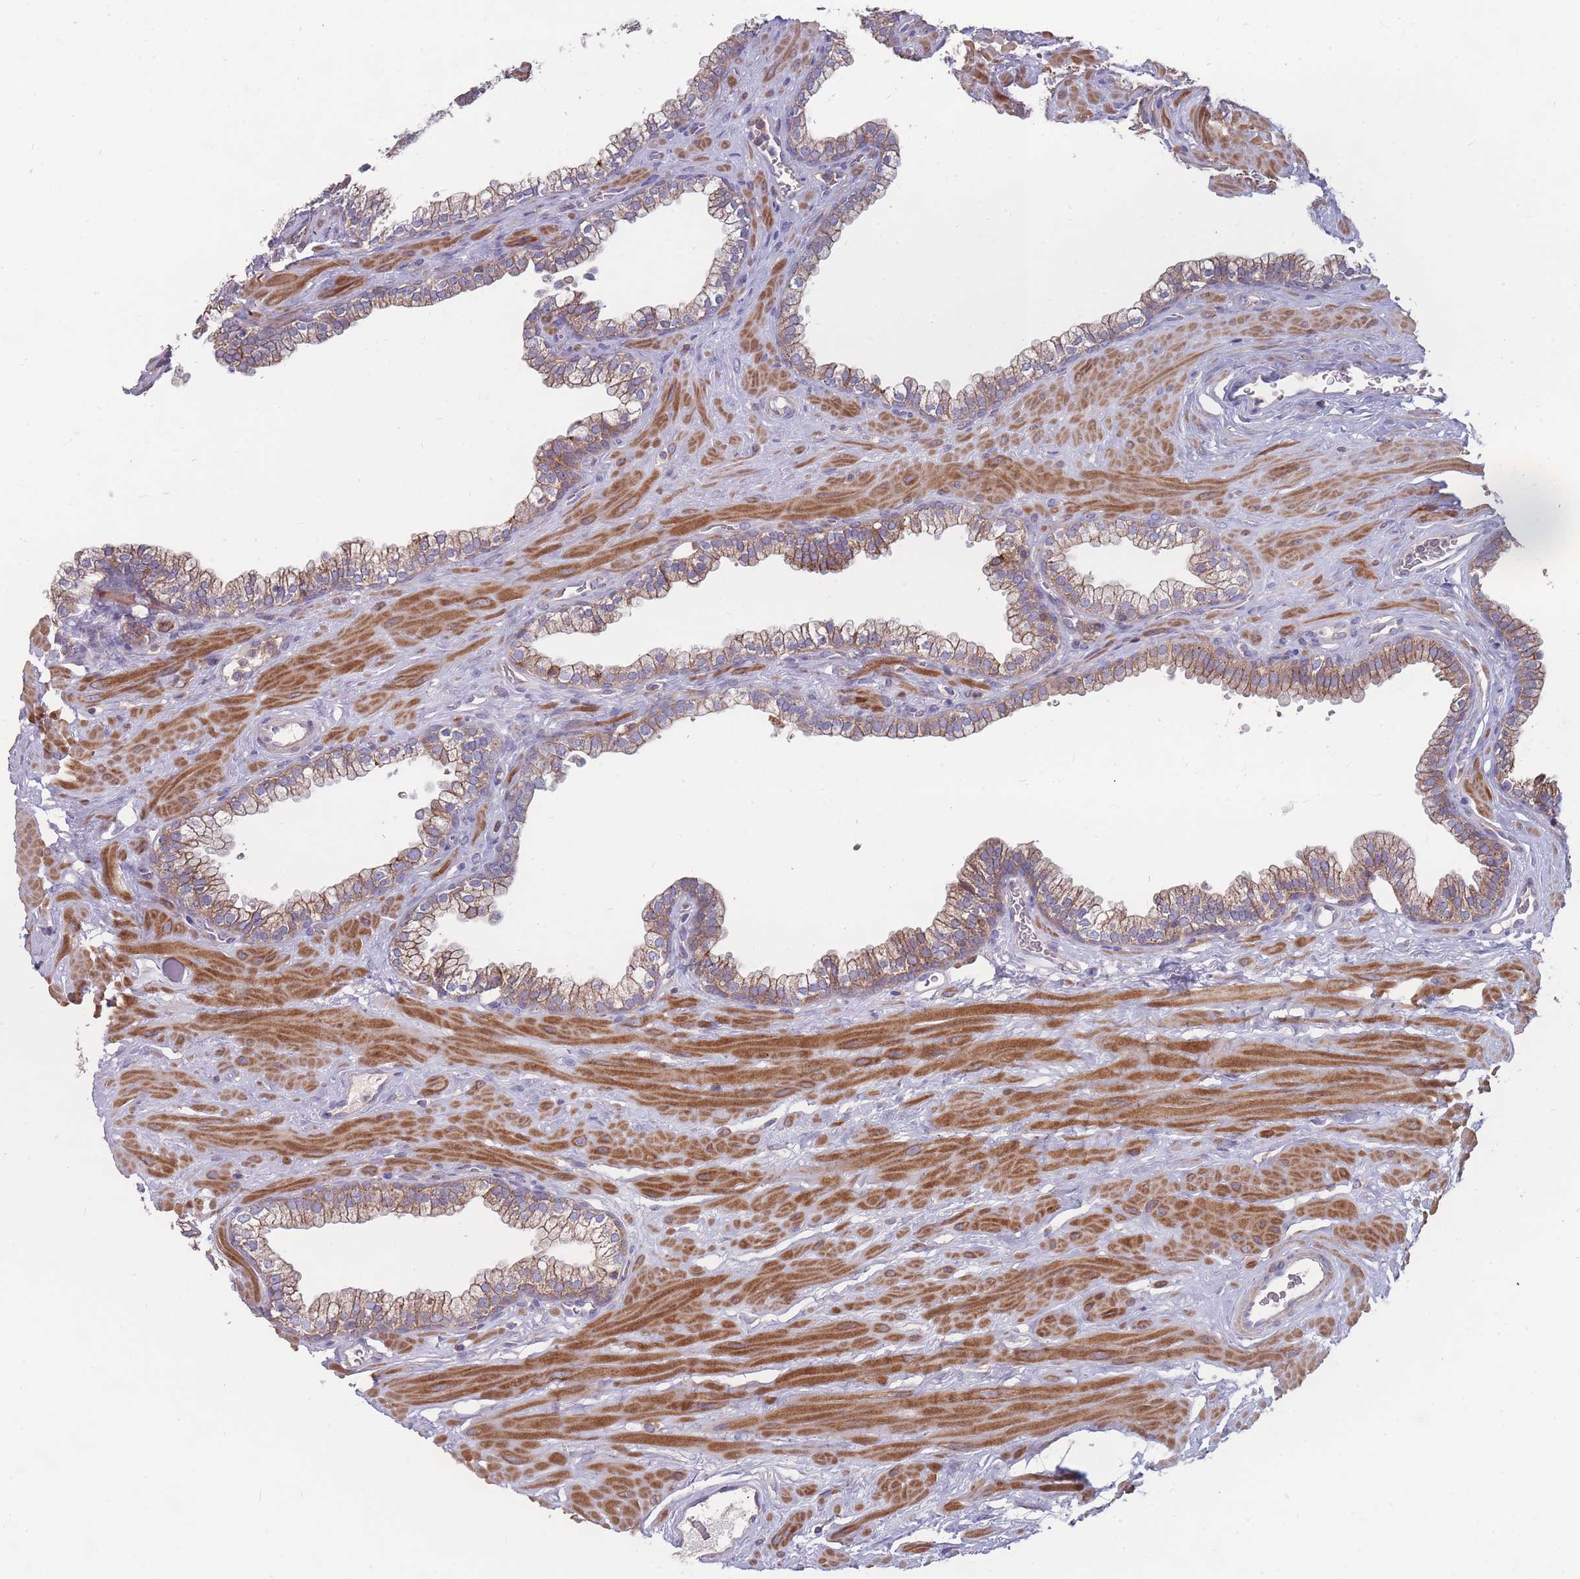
{"staining": {"intensity": "moderate", "quantity": "25%-75%", "location": "cytoplasmic/membranous"}, "tissue": "prostate", "cell_type": "Glandular cells", "image_type": "normal", "snomed": [{"axis": "morphology", "description": "Normal tissue, NOS"}, {"axis": "morphology", "description": "Urothelial carcinoma, Low grade"}, {"axis": "topography", "description": "Urinary bladder"}, {"axis": "topography", "description": "Prostate"}], "caption": "IHC of benign human prostate shows medium levels of moderate cytoplasmic/membranous expression in approximately 25%-75% of glandular cells. Immunohistochemistry (ihc) stains the protein in brown and the nuclei are stained blue.", "gene": "CD33", "patient": {"sex": "male", "age": 60}}